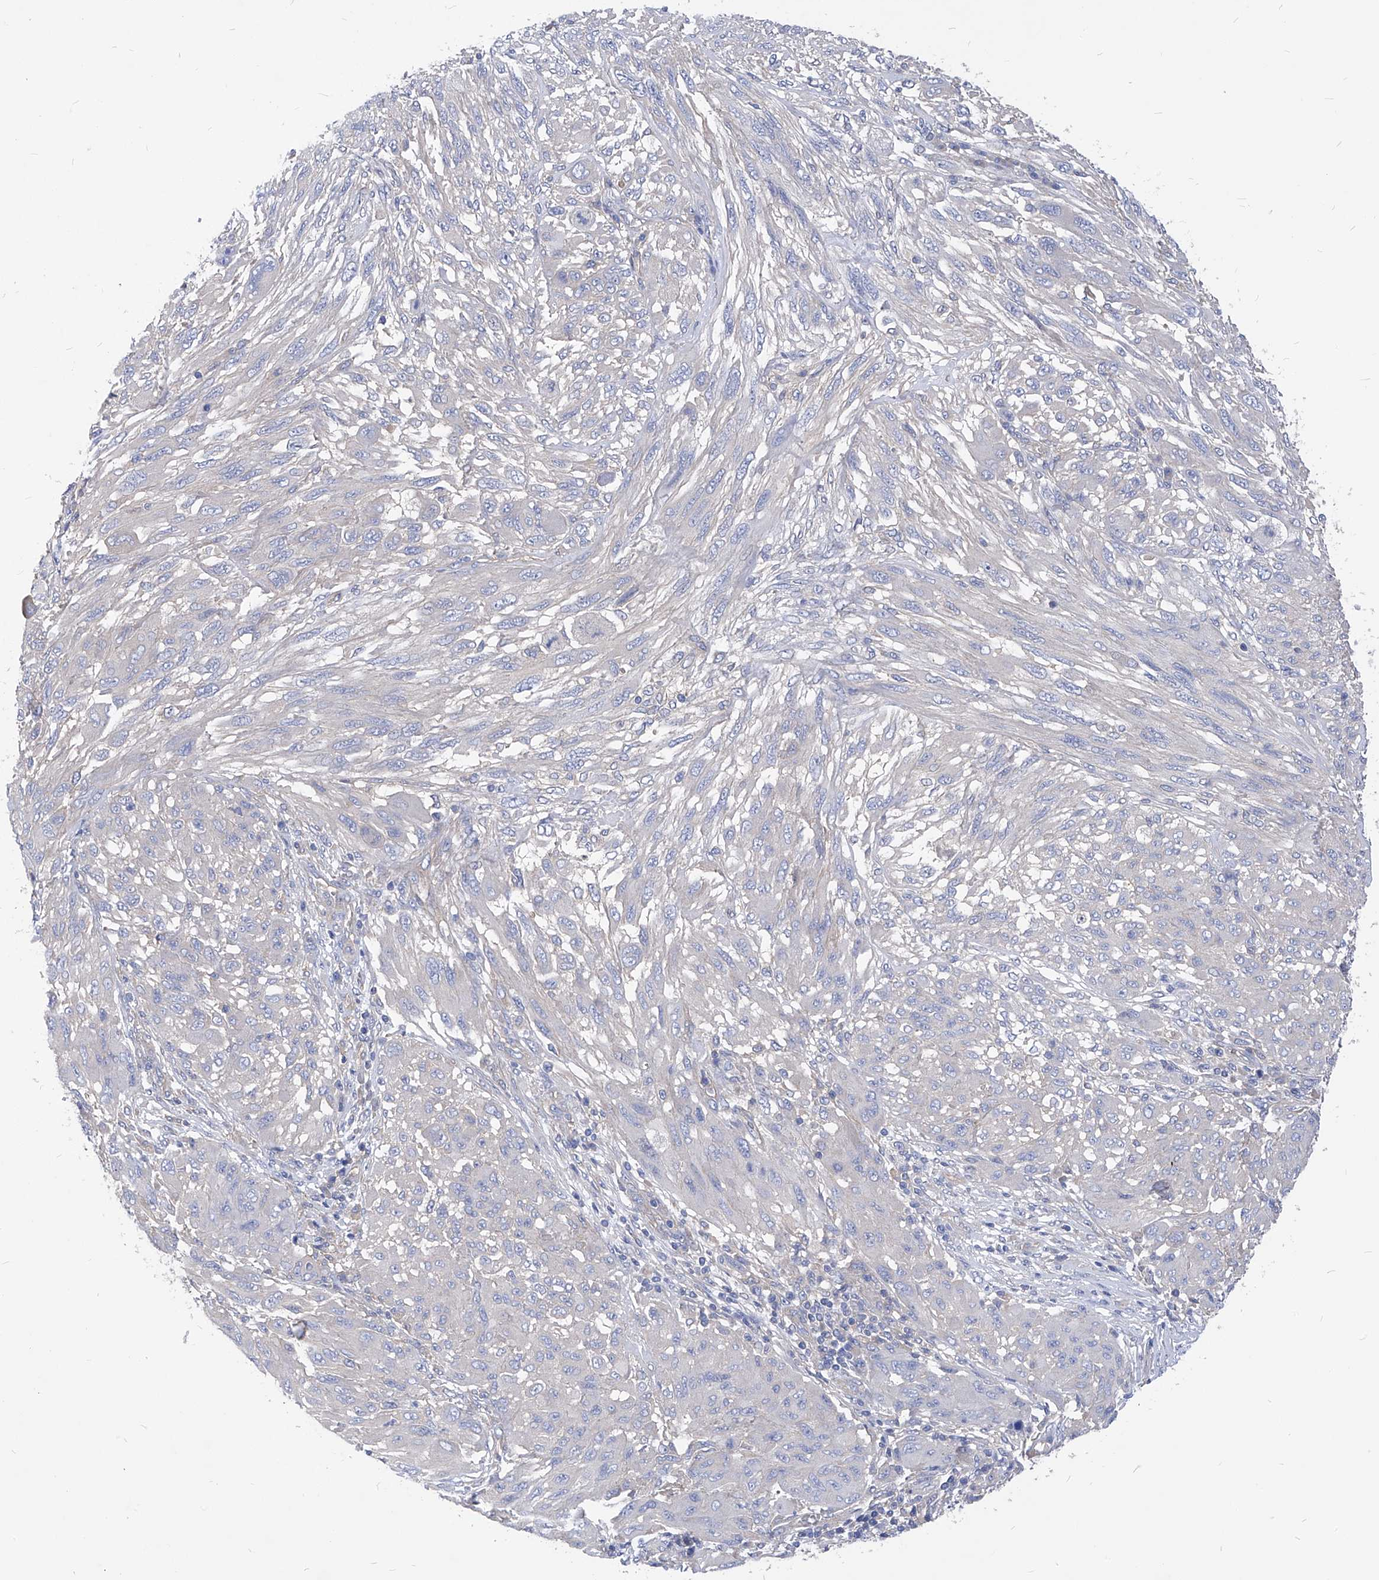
{"staining": {"intensity": "negative", "quantity": "none", "location": "none"}, "tissue": "melanoma", "cell_type": "Tumor cells", "image_type": "cancer", "snomed": [{"axis": "morphology", "description": "Malignant melanoma, NOS"}, {"axis": "topography", "description": "Skin"}], "caption": "High power microscopy micrograph of an IHC photomicrograph of malignant melanoma, revealing no significant positivity in tumor cells. (Brightfield microscopy of DAB (3,3'-diaminobenzidine) IHC at high magnification).", "gene": "XPNPEP1", "patient": {"sex": "female", "age": 91}}